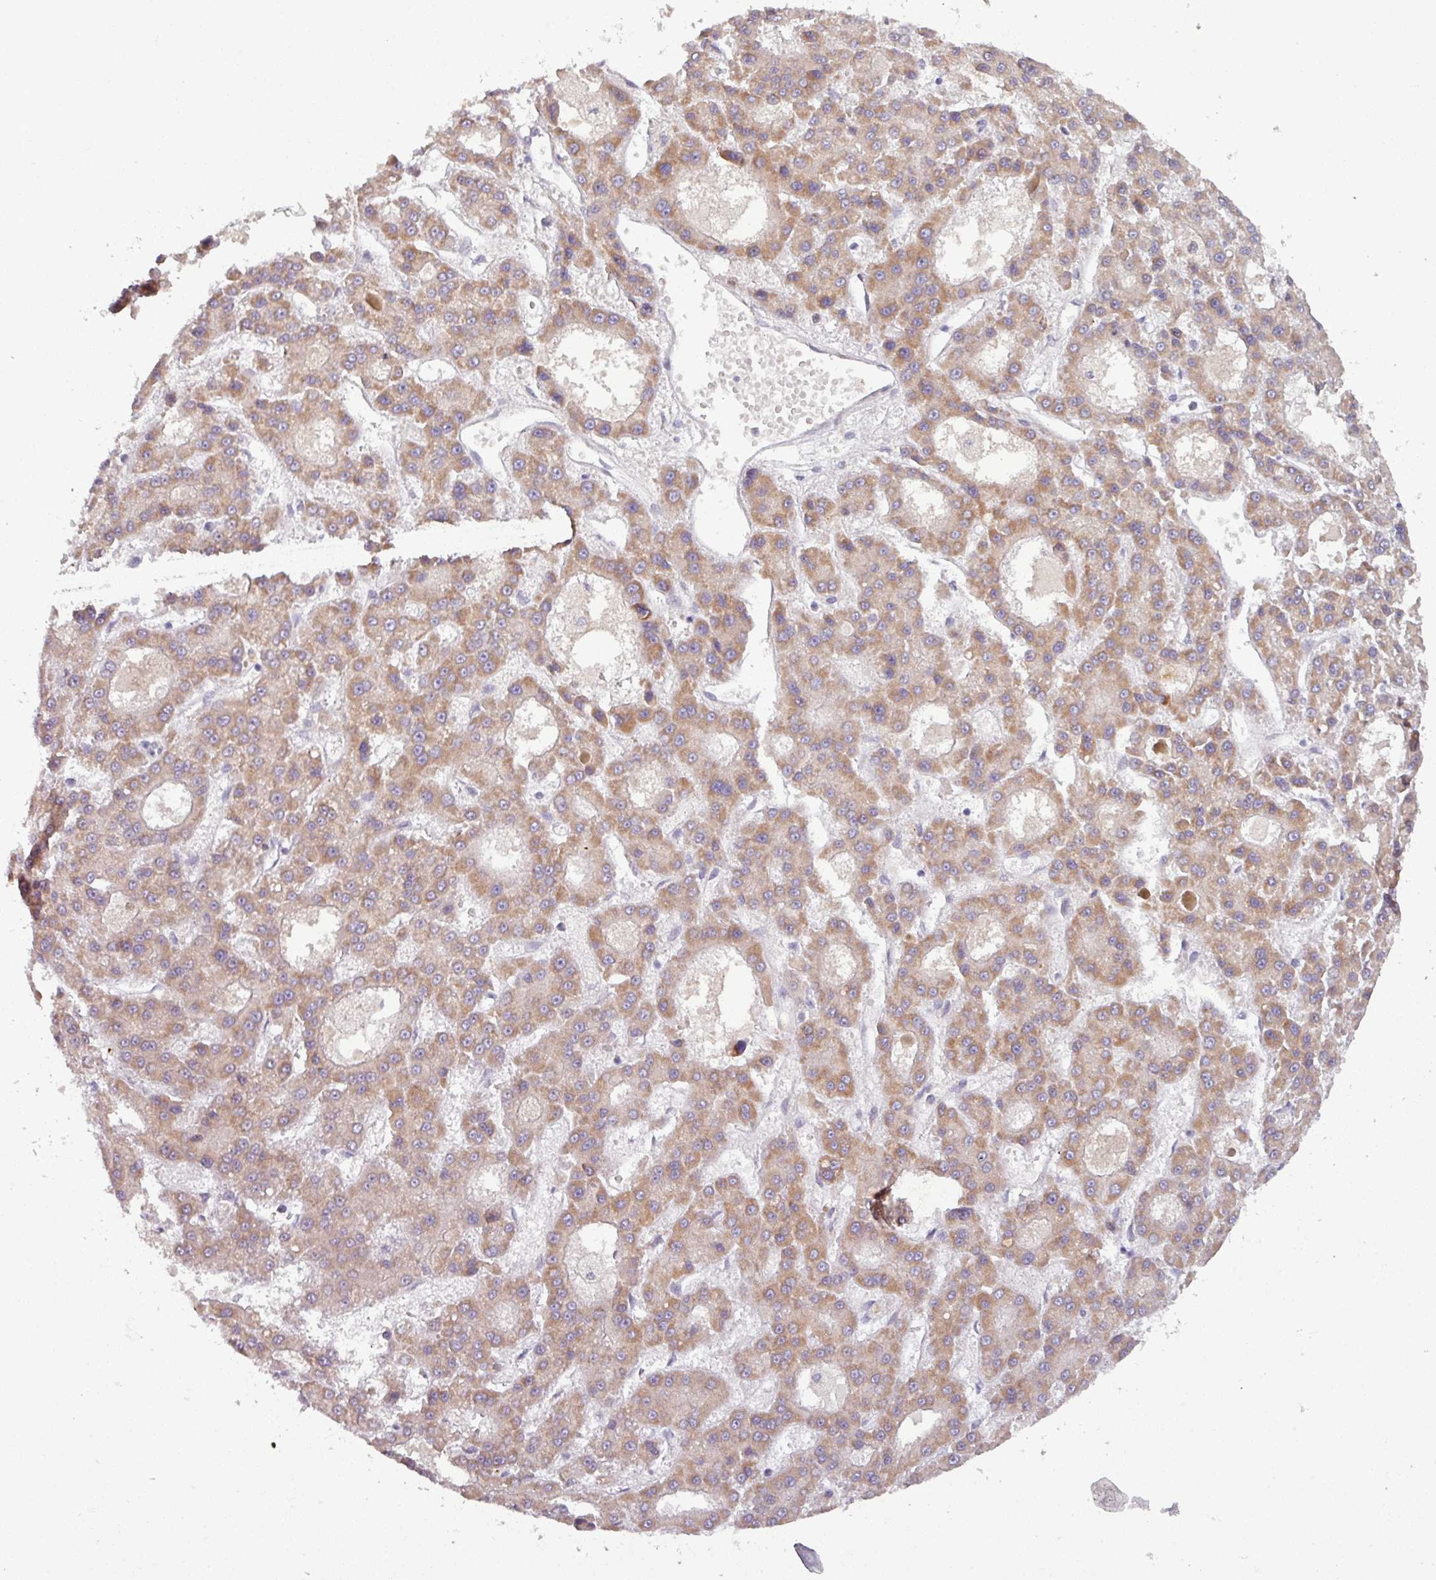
{"staining": {"intensity": "moderate", "quantity": ">75%", "location": "cytoplasmic/membranous"}, "tissue": "liver cancer", "cell_type": "Tumor cells", "image_type": "cancer", "snomed": [{"axis": "morphology", "description": "Carcinoma, Hepatocellular, NOS"}, {"axis": "topography", "description": "Liver"}], "caption": "Human liver cancer (hepatocellular carcinoma) stained for a protein (brown) shows moderate cytoplasmic/membranous positive positivity in about >75% of tumor cells.", "gene": "OGFOD3", "patient": {"sex": "male", "age": 70}}